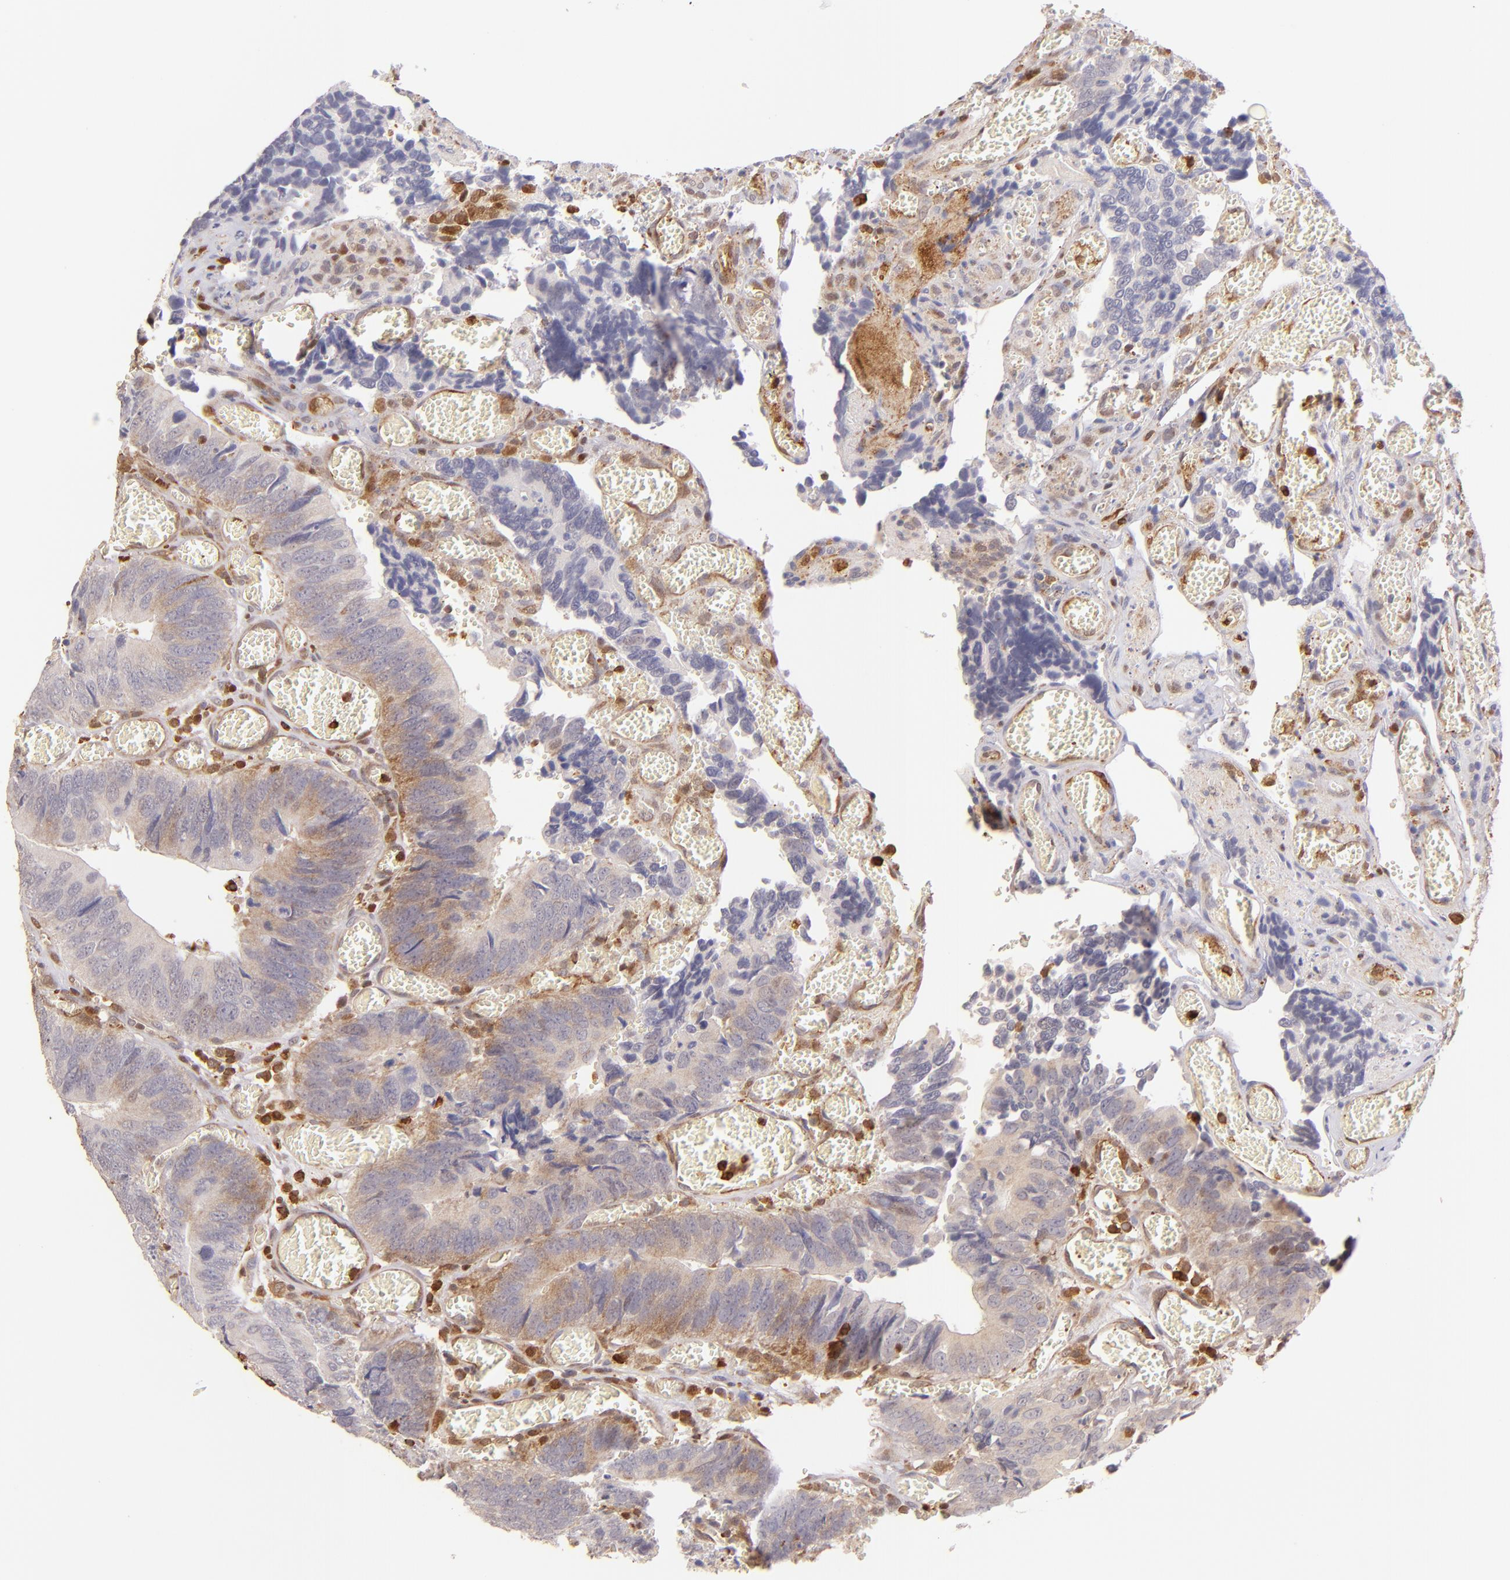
{"staining": {"intensity": "weak", "quantity": "25%-75%", "location": "cytoplasmic/membranous"}, "tissue": "colorectal cancer", "cell_type": "Tumor cells", "image_type": "cancer", "snomed": [{"axis": "morphology", "description": "Adenocarcinoma, NOS"}, {"axis": "topography", "description": "Colon"}], "caption": "Weak cytoplasmic/membranous expression for a protein is appreciated in about 25%-75% of tumor cells of colorectal cancer (adenocarcinoma) using IHC.", "gene": "BTK", "patient": {"sex": "male", "age": 72}}